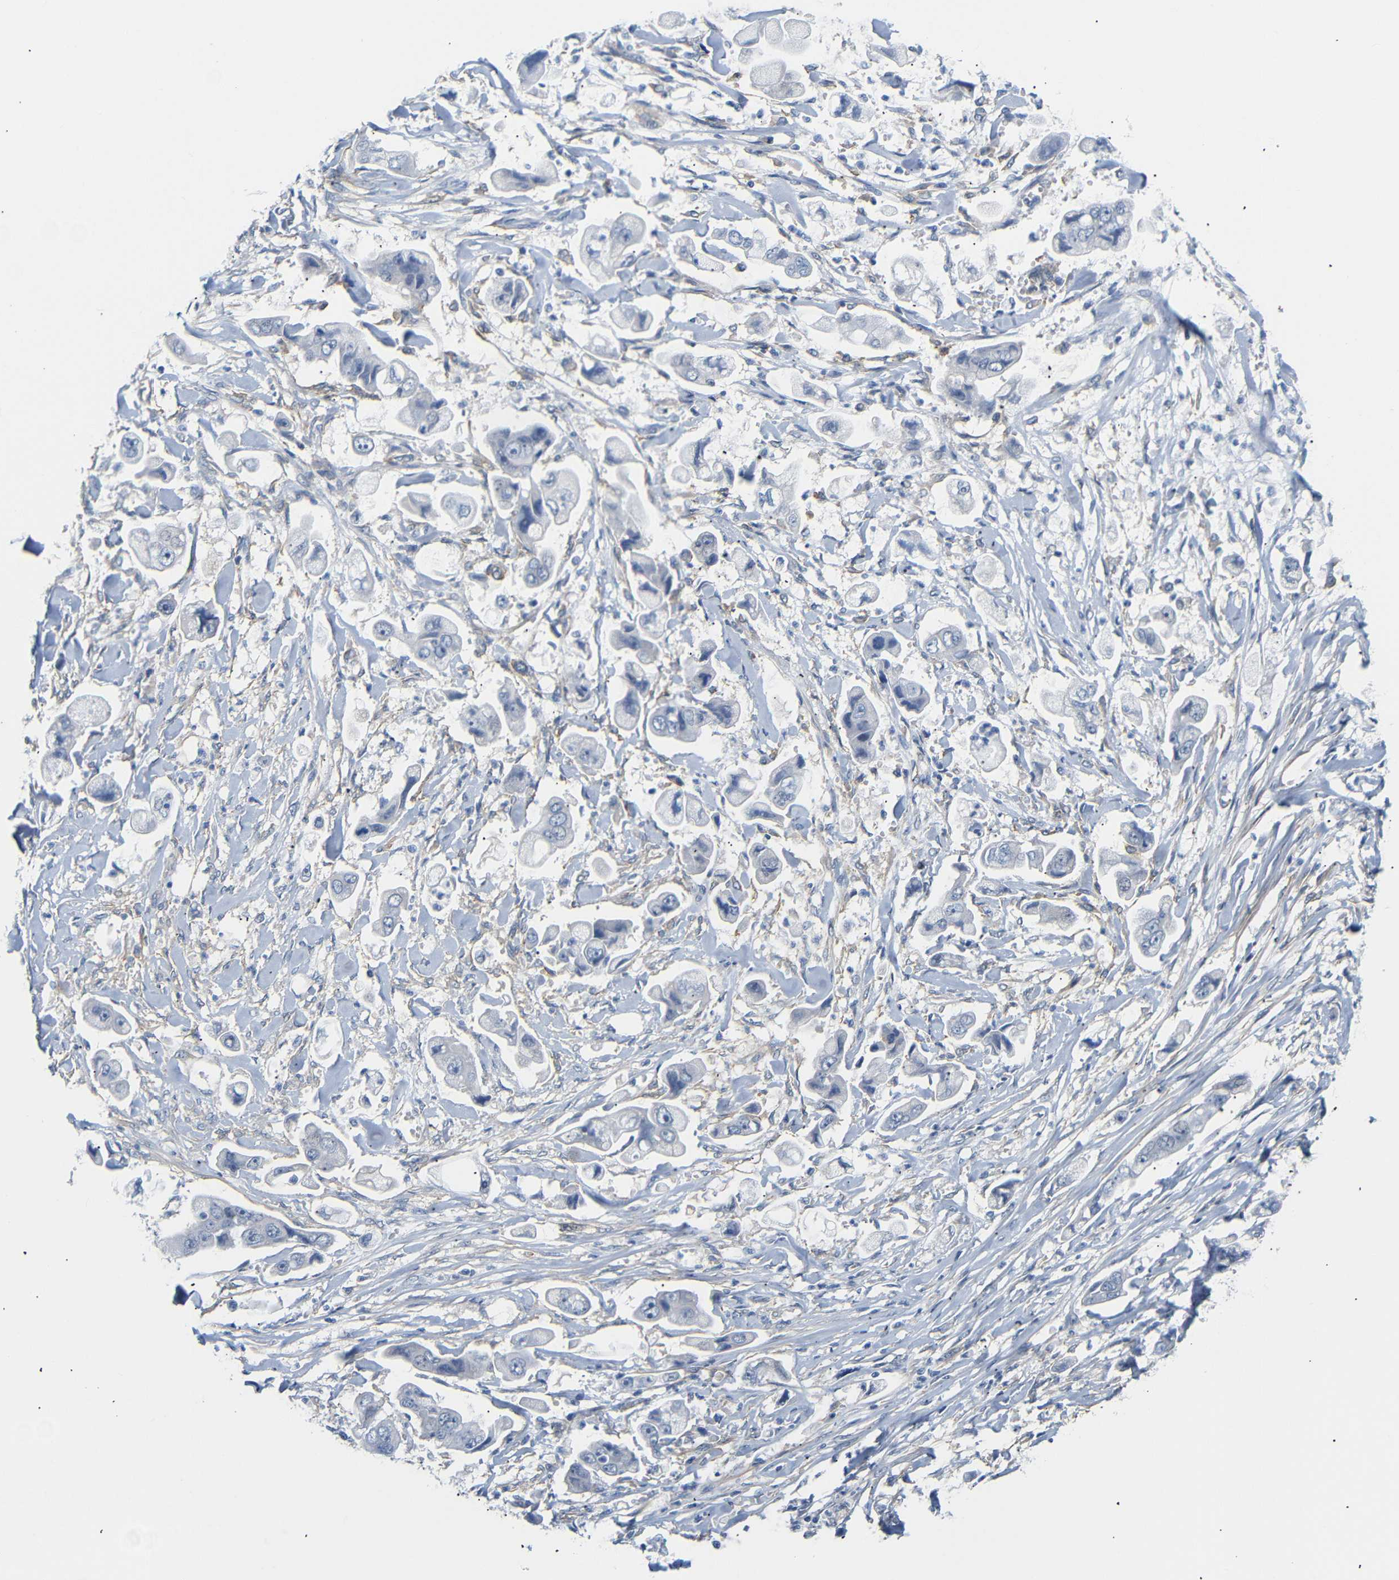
{"staining": {"intensity": "negative", "quantity": "none", "location": "none"}, "tissue": "stomach cancer", "cell_type": "Tumor cells", "image_type": "cancer", "snomed": [{"axis": "morphology", "description": "Adenocarcinoma, NOS"}, {"axis": "topography", "description": "Stomach"}], "caption": "IHC micrograph of neoplastic tissue: human stomach cancer stained with DAB (3,3'-diaminobenzidine) displays no significant protein positivity in tumor cells.", "gene": "STMN3", "patient": {"sex": "male", "age": 62}}